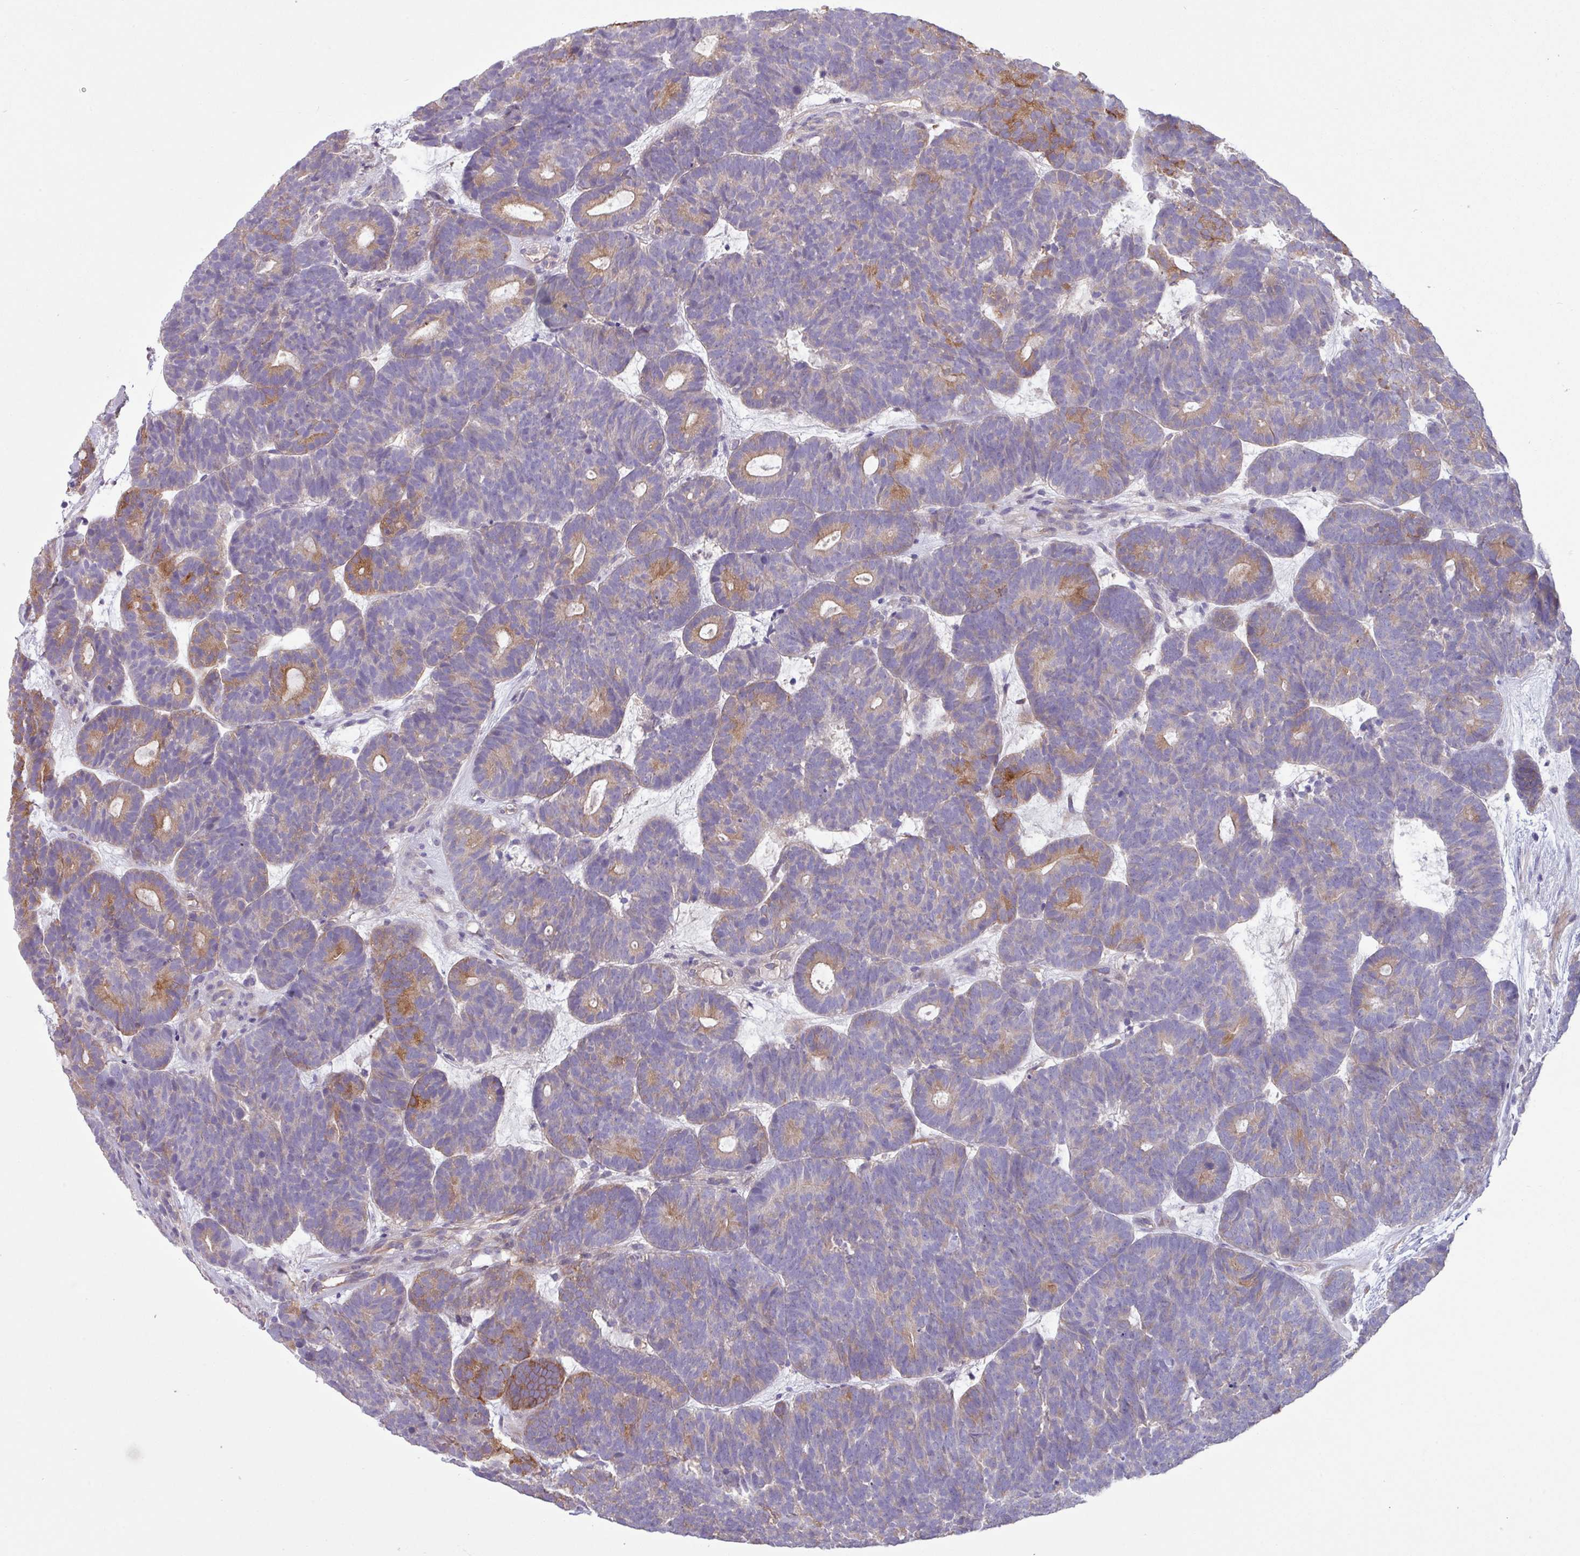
{"staining": {"intensity": "moderate", "quantity": "25%-75%", "location": "cytoplasmic/membranous"}, "tissue": "head and neck cancer", "cell_type": "Tumor cells", "image_type": "cancer", "snomed": [{"axis": "morphology", "description": "Adenocarcinoma, NOS"}, {"axis": "topography", "description": "Head-Neck"}], "caption": "Brown immunohistochemical staining in human adenocarcinoma (head and neck) demonstrates moderate cytoplasmic/membranous staining in approximately 25%-75% of tumor cells.", "gene": "KIRREL3", "patient": {"sex": "female", "age": 81}}